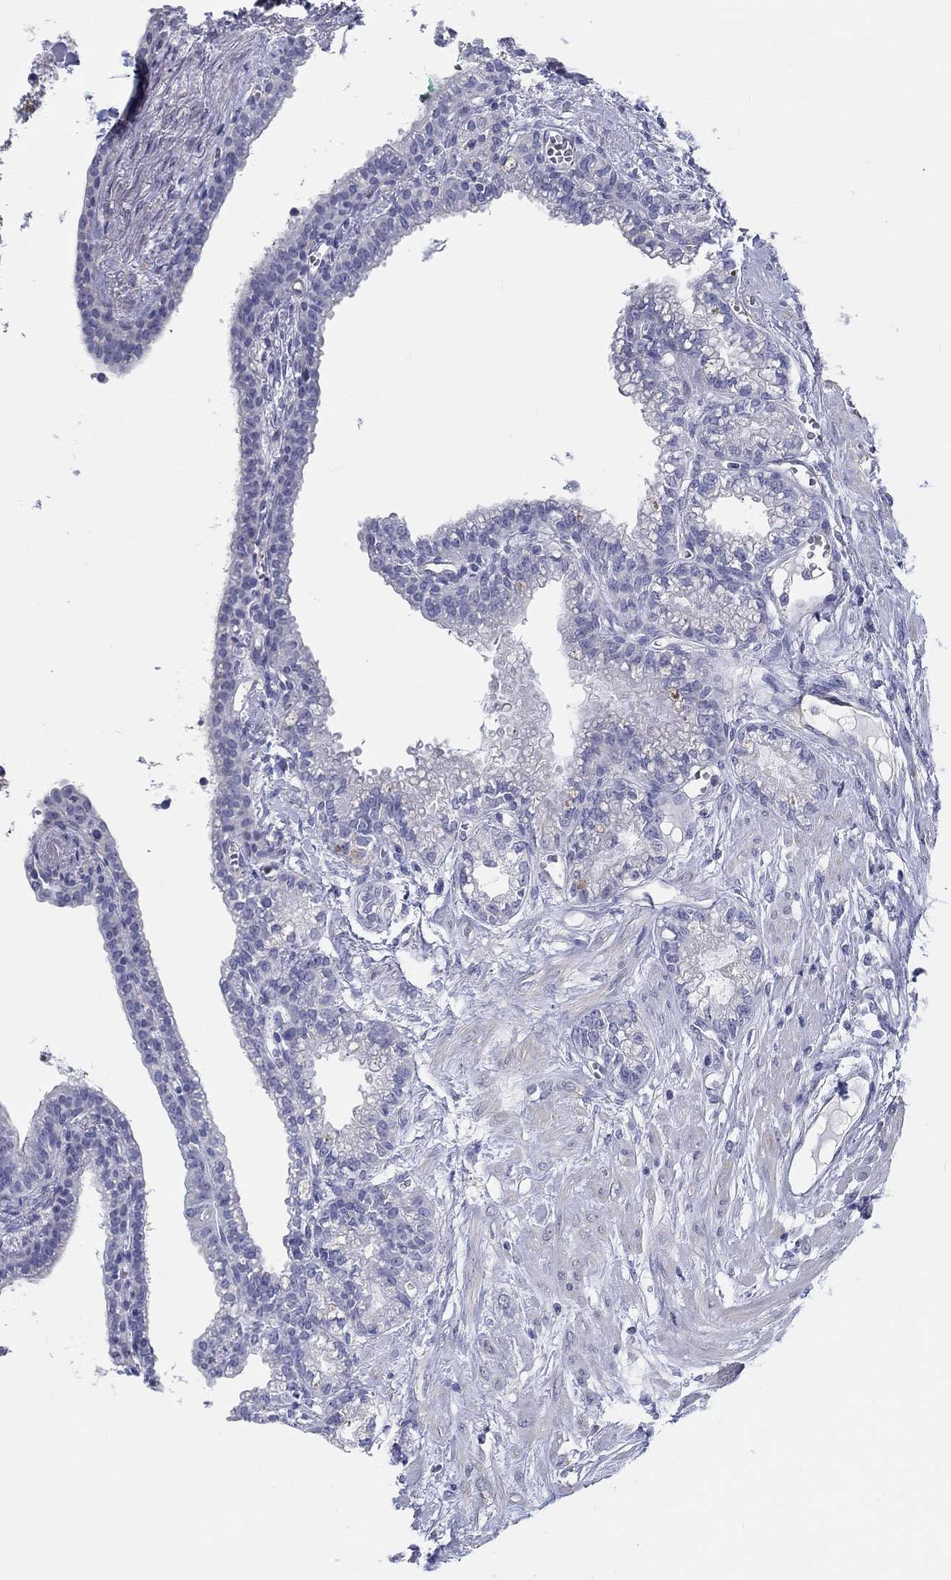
{"staining": {"intensity": "negative", "quantity": "none", "location": "none"}, "tissue": "seminal vesicle", "cell_type": "Glandular cells", "image_type": "normal", "snomed": [{"axis": "morphology", "description": "Normal tissue, NOS"}, {"axis": "morphology", "description": "Urothelial carcinoma, NOS"}, {"axis": "topography", "description": "Urinary bladder"}, {"axis": "topography", "description": "Seminal veicle"}], "caption": "High power microscopy micrograph of an IHC photomicrograph of unremarkable seminal vesicle, revealing no significant expression in glandular cells. Nuclei are stained in blue.", "gene": "CRYGD", "patient": {"sex": "male", "age": 76}}